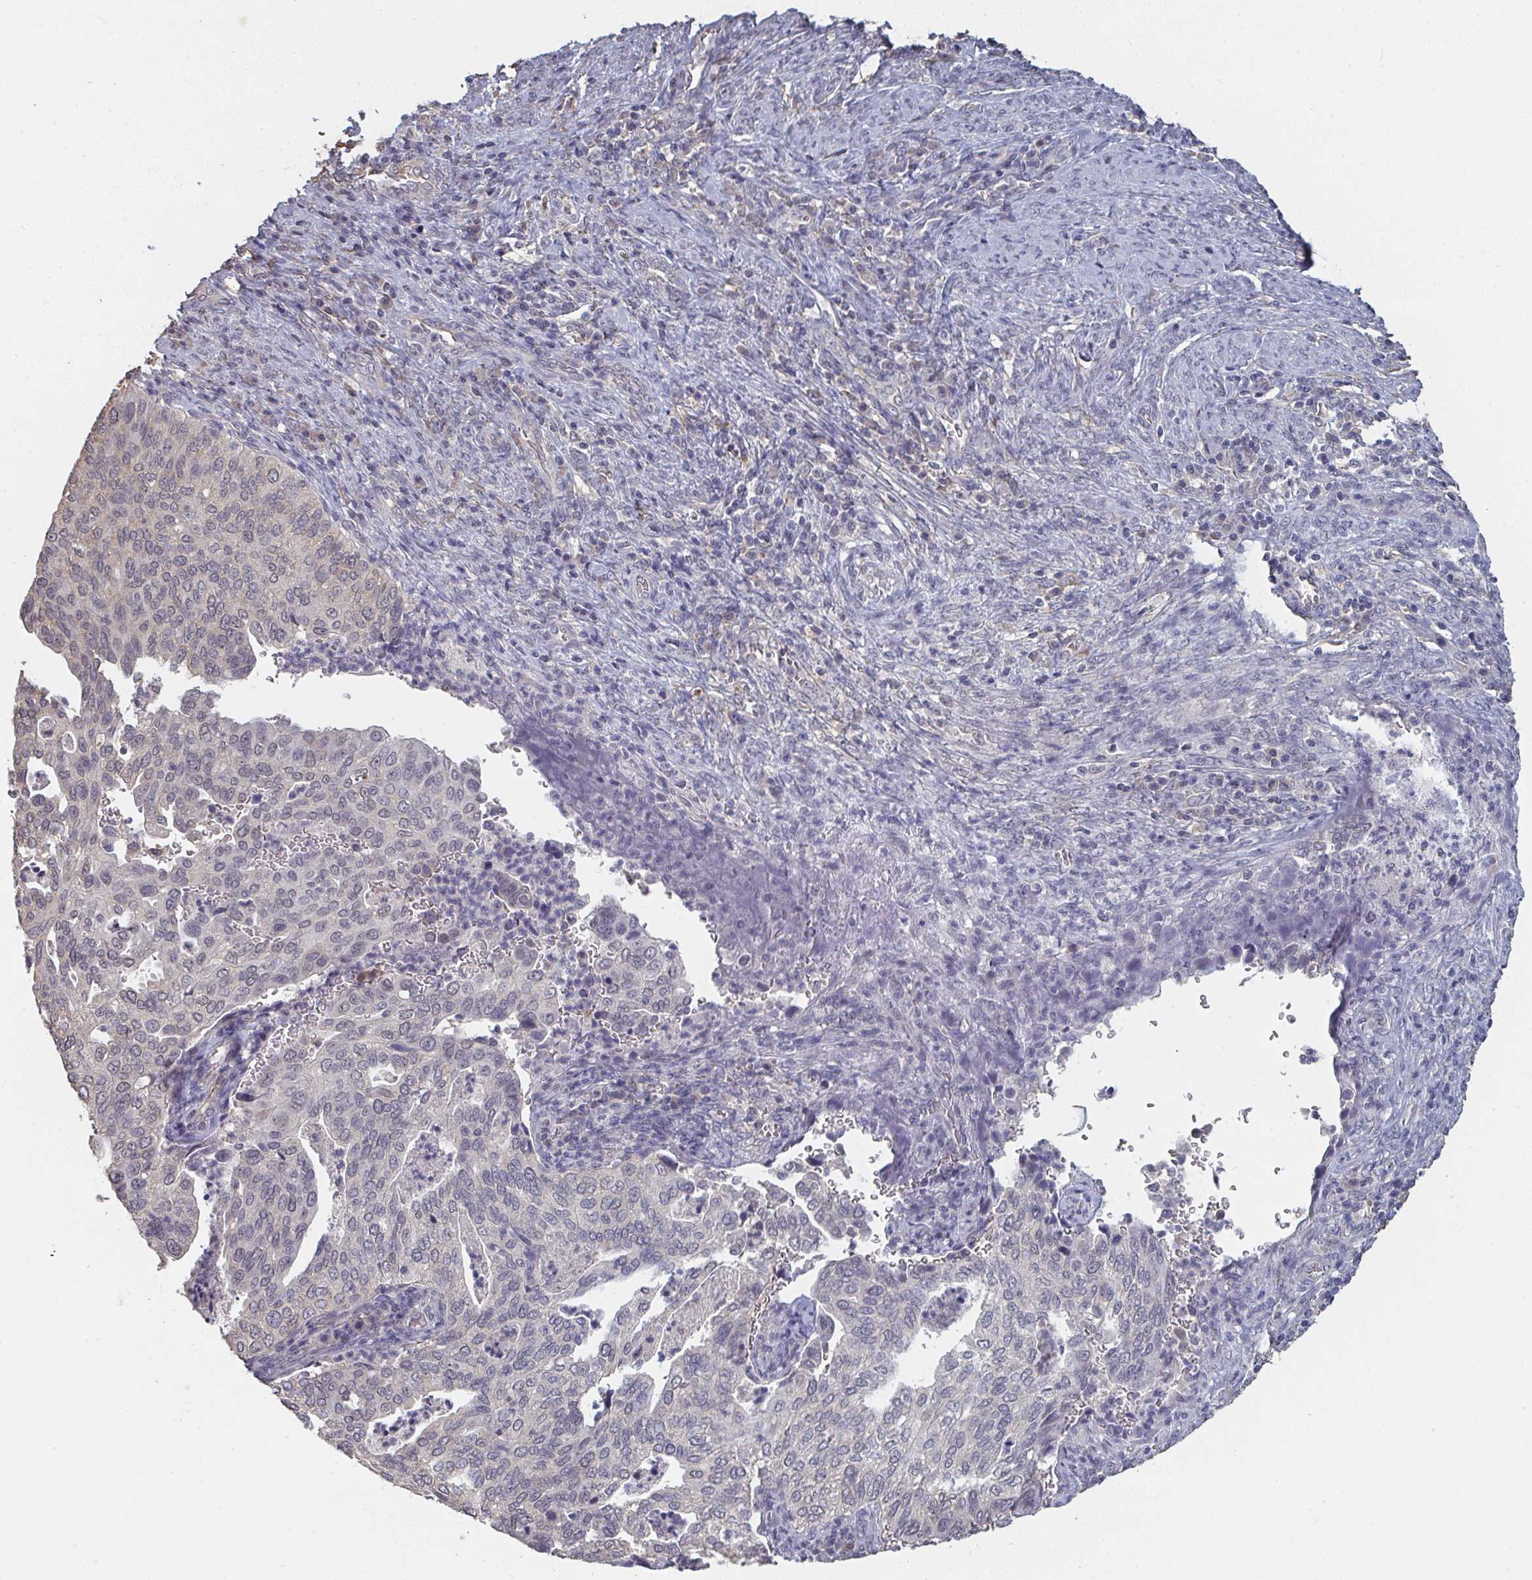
{"staining": {"intensity": "negative", "quantity": "none", "location": "none"}, "tissue": "cervical cancer", "cell_type": "Tumor cells", "image_type": "cancer", "snomed": [{"axis": "morphology", "description": "Squamous cell carcinoma, NOS"}, {"axis": "topography", "description": "Cervix"}], "caption": "Immunohistochemistry (IHC) of human squamous cell carcinoma (cervical) reveals no positivity in tumor cells.", "gene": "LIX1", "patient": {"sex": "female", "age": 38}}